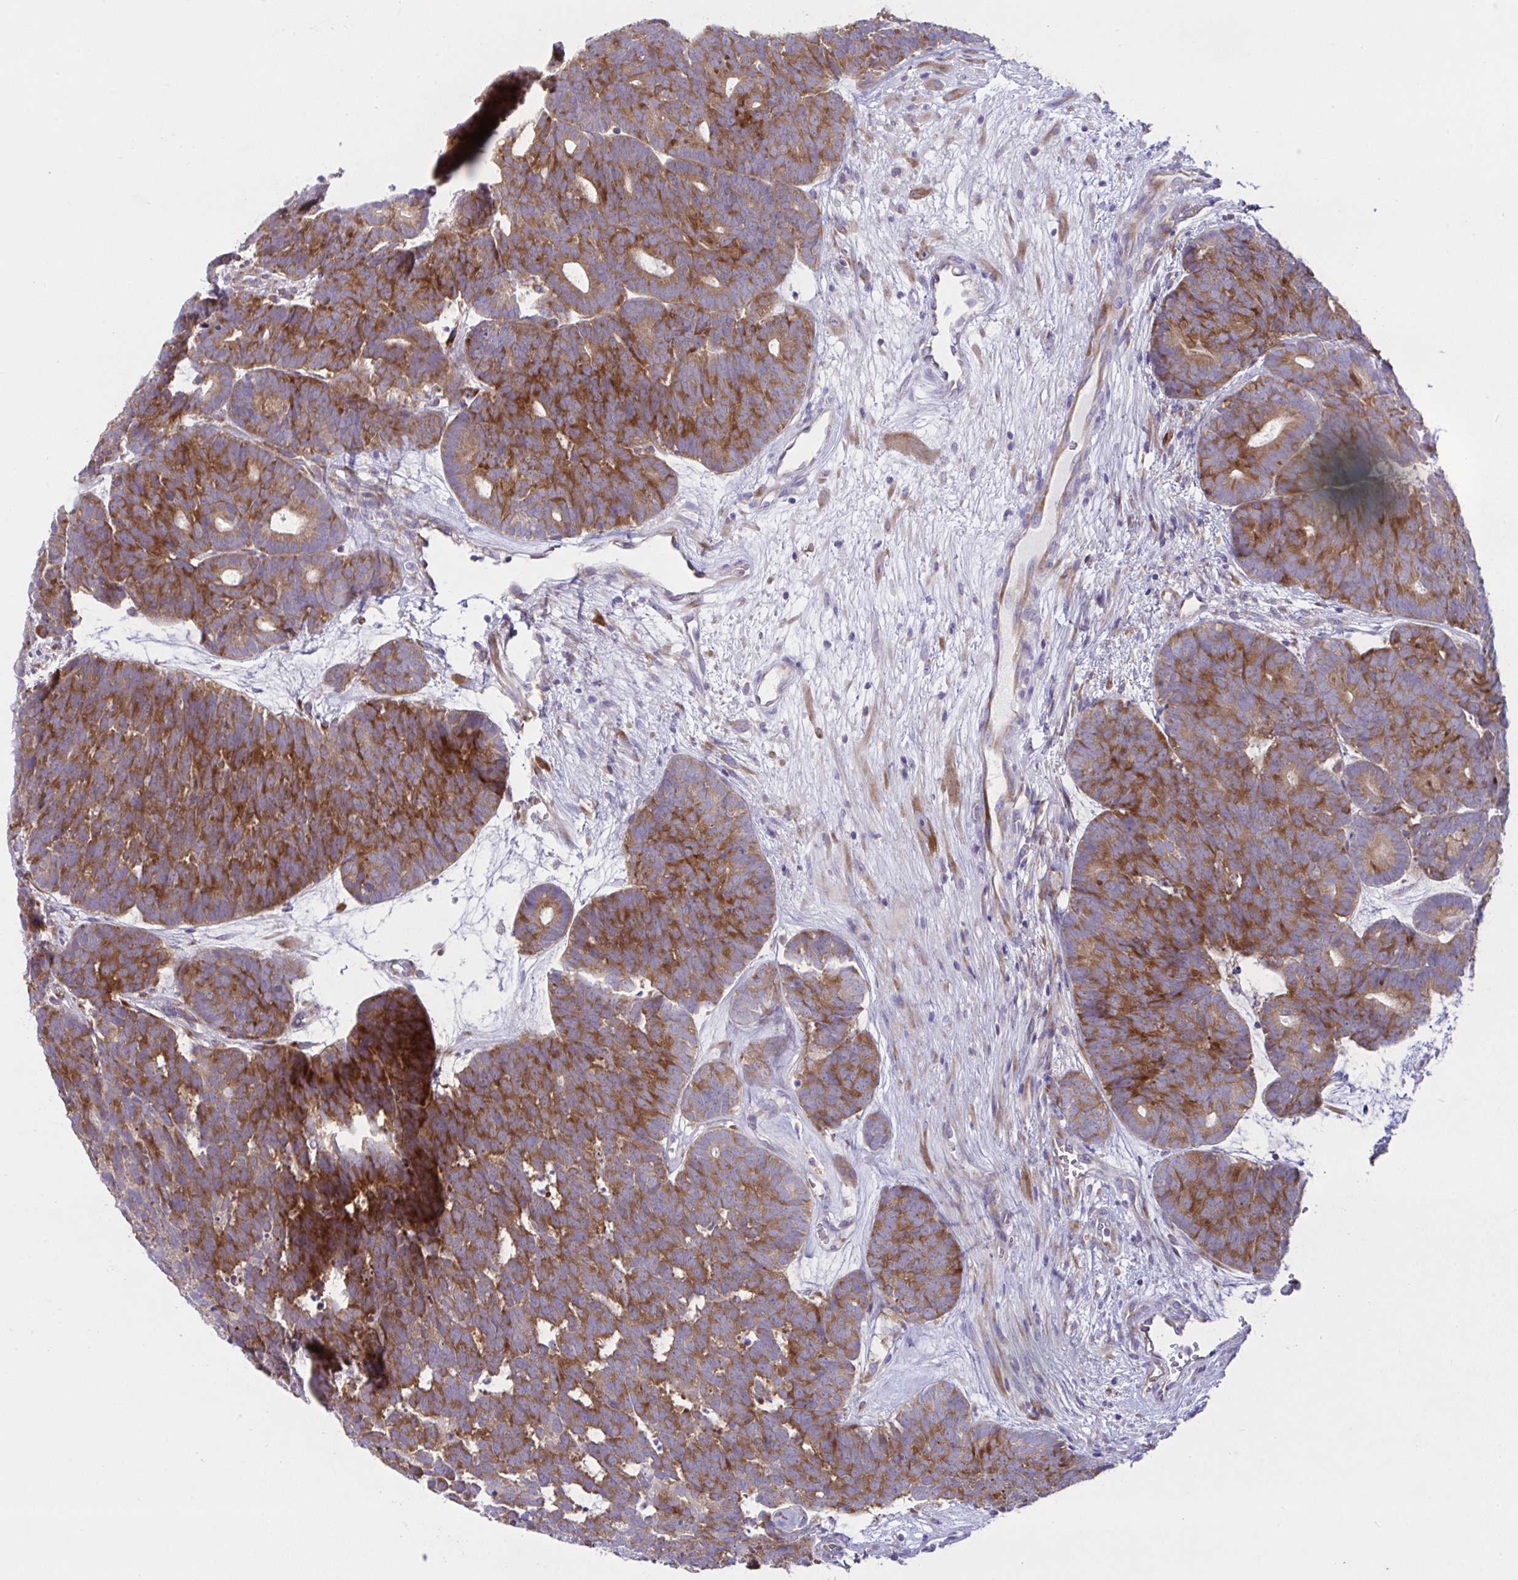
{"staining": {"intensity": "moderate", "quantity": ">75%", "location": "cytoplasmic/membranous"}, "tissue": "head and neck cancer", "cell_type": "Tumor cells", "image_type": "cancer", "snomed": [{"axis": "morphology", "description": "Adenocarcinoma, NOS"}, {"axis": "topography", "description": "Head-Neck"}], "caption": "Immunohistochemical staining of human adenocarcinoma (head and neck) exhibits medium levels of moderate cytoplasmic/membranous positivity in about >75% of tumor cells.", "gene": "FAU", "patient": {"sex": "female", "age": 81}}